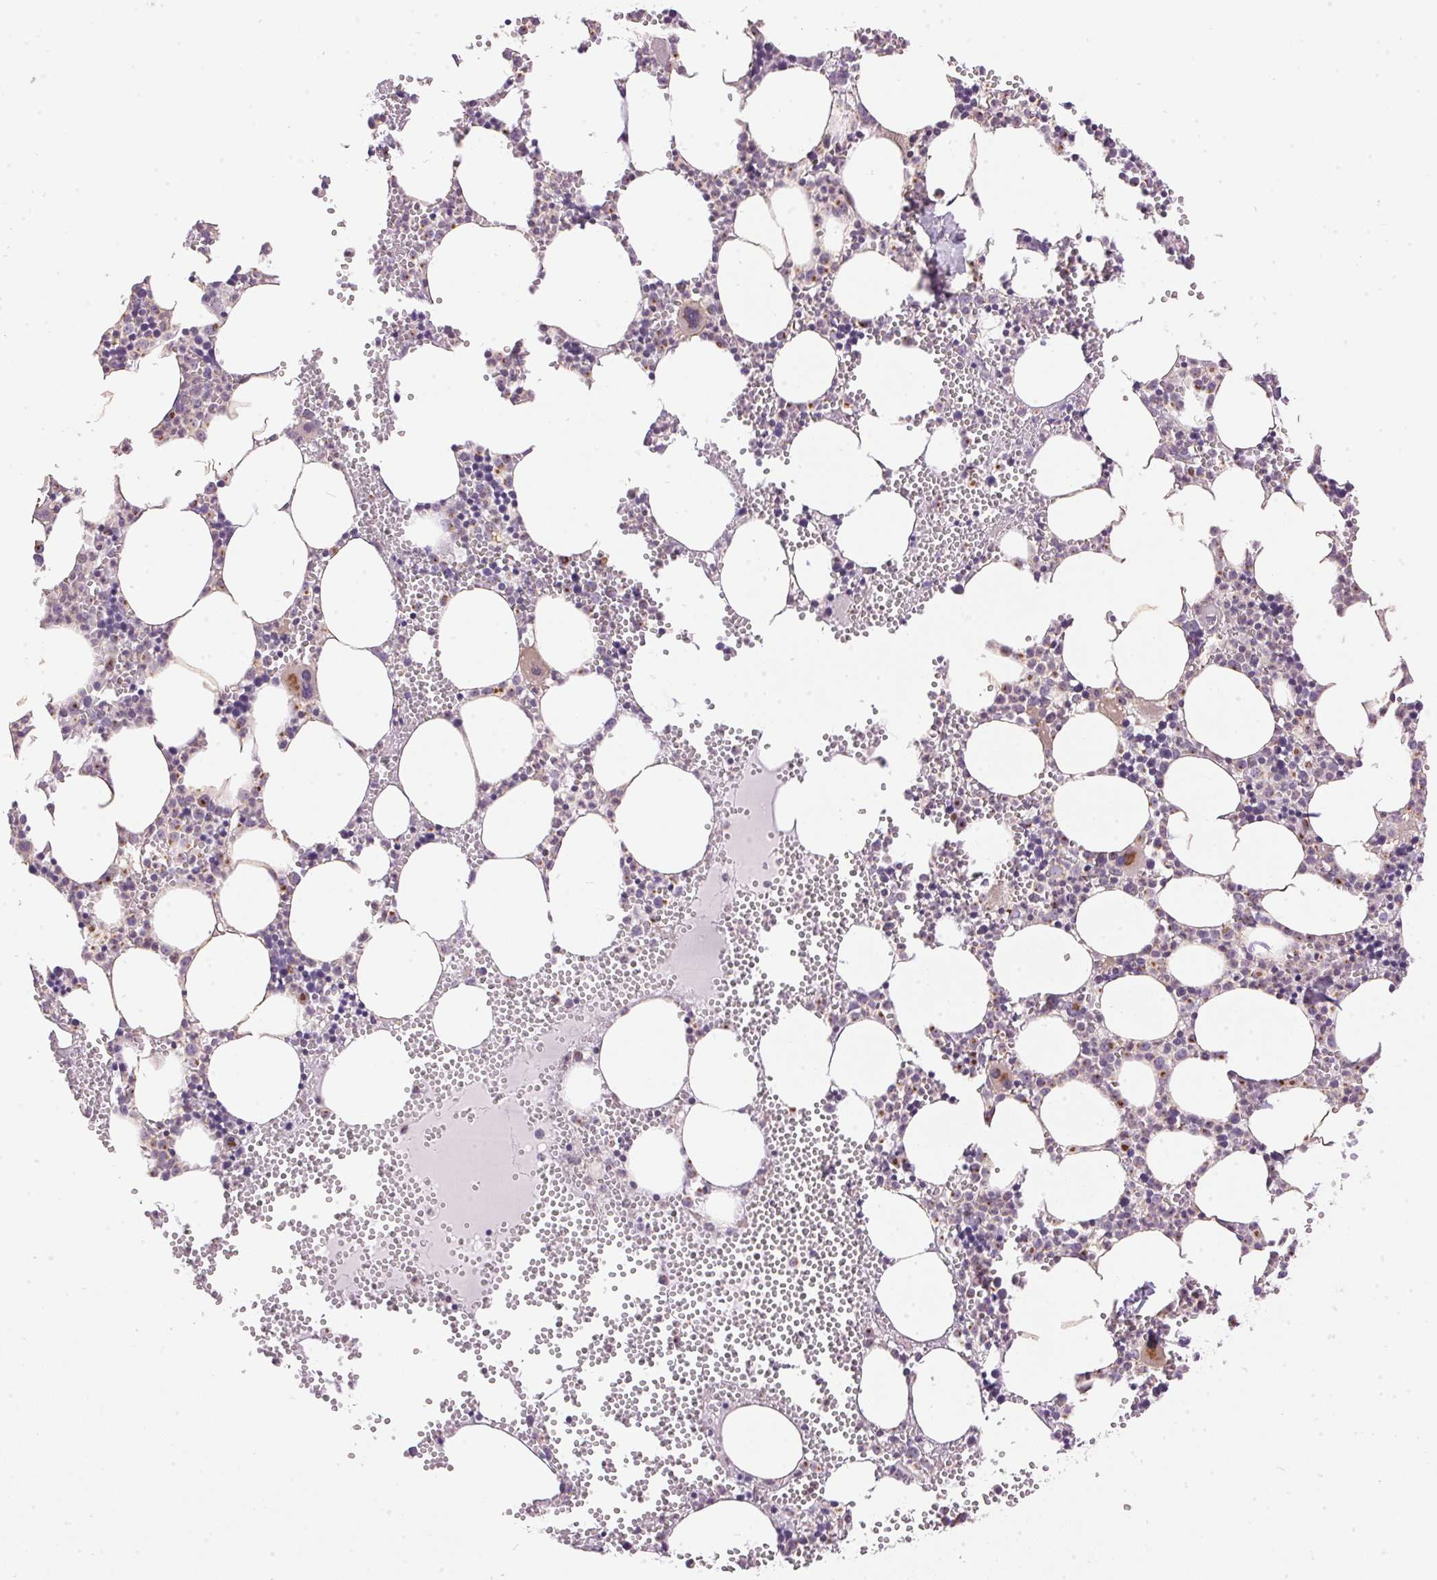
{"staining": {"intensity": "moderate", "quantity": "<25%", "location": "cytoplasmic/membranous"}, "tissue": "bone marrow", "cell_type": "Hematopoietic cells", "image_type": "normal", "snomed": [{"axis": "morphology", "description": "Normal tissue, NOS"}, {"axis": "topography", "description": "Bone marrow"}], "caption": "Immunohistochemistry (IHC) micrograph of normal bone marrow stained for a protein (brown), which exhibits low levels of moderate cytoplasmic/membranous positivity in approximately <25% of hematopoietic cells.", "gene": "GOLPH3", "patient": {"sex": "male", "age": 89}}